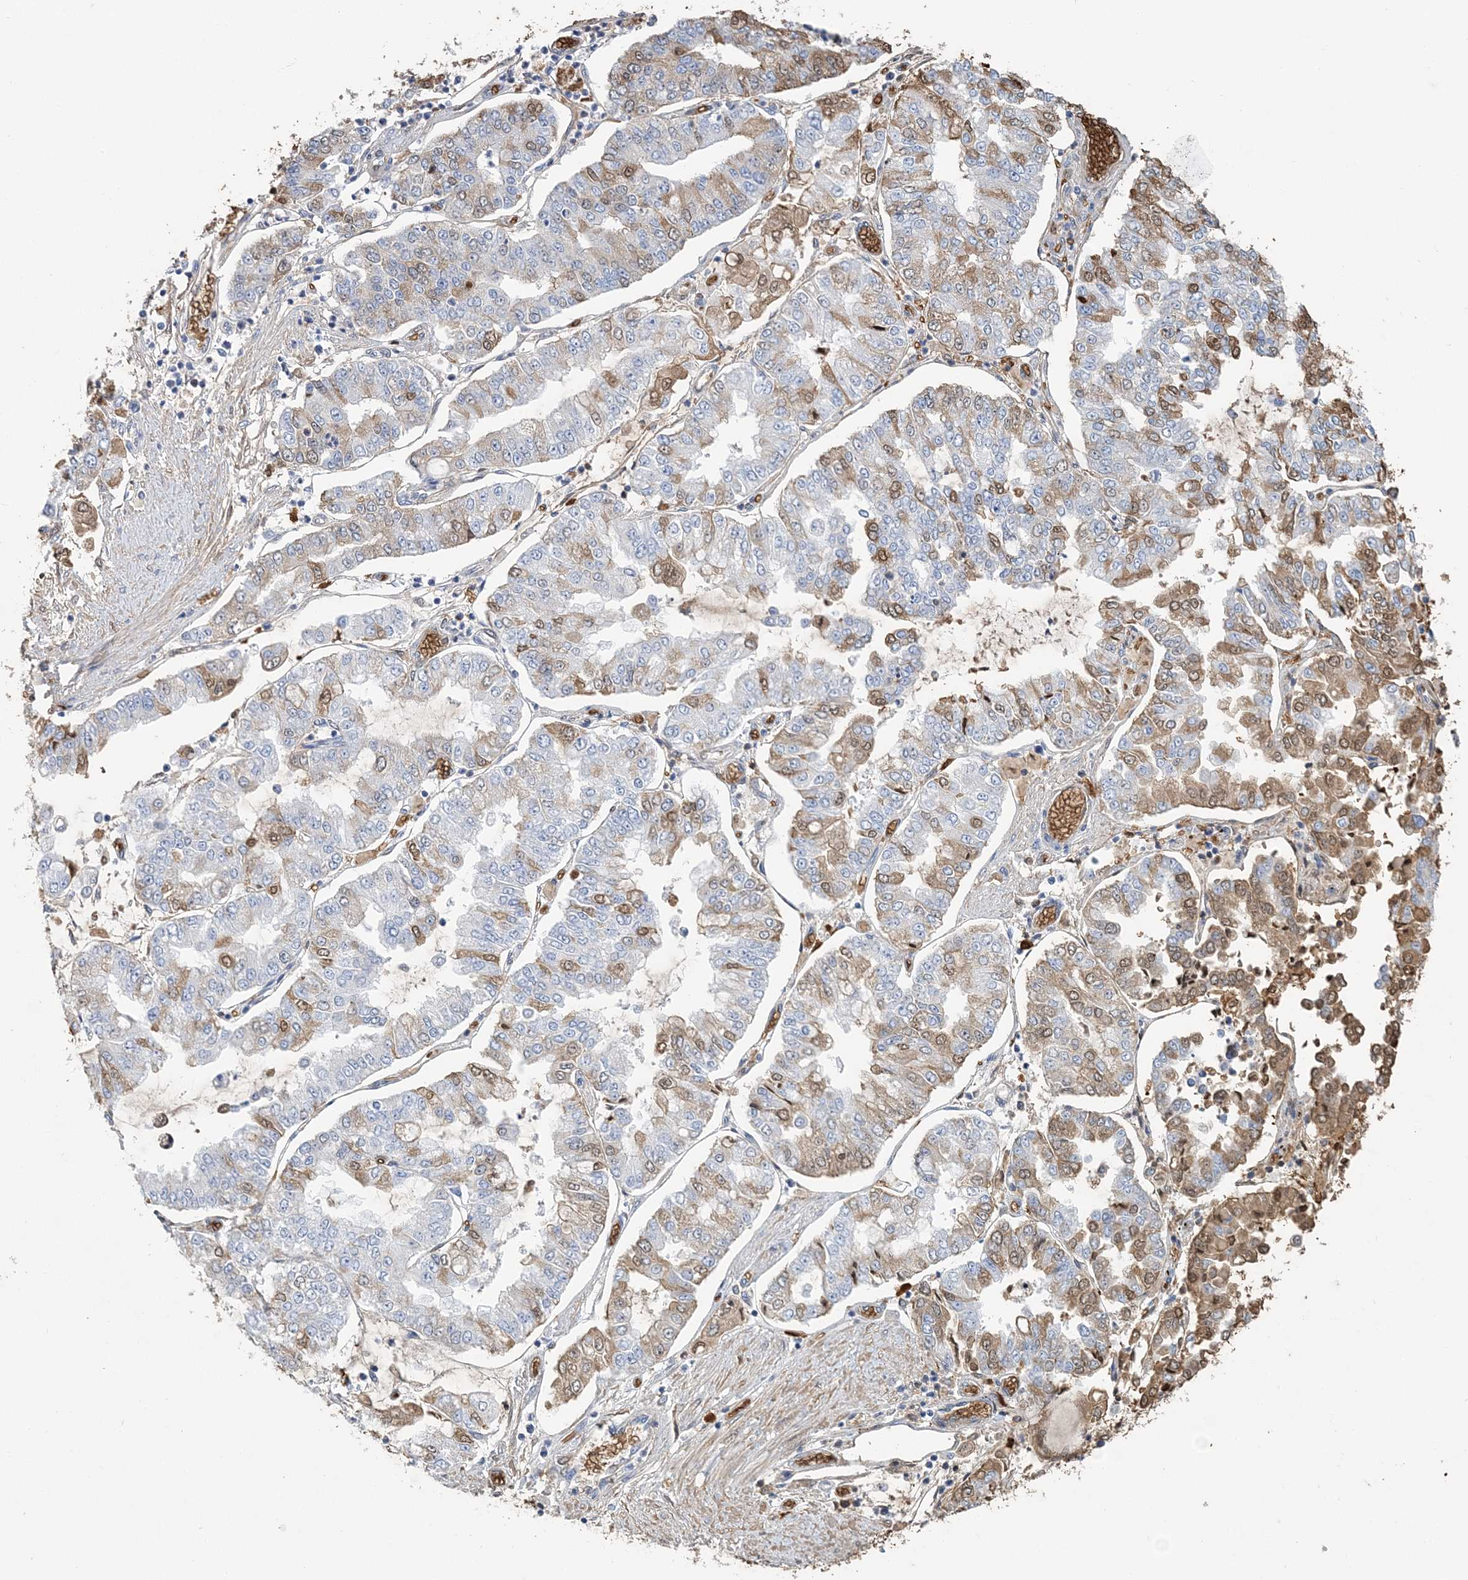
{"staining": {"intensity": "moderate", "quantity": "<25%", "location": "cytoplasmic/membranous"}, "tissue": "stomach cancer", "cell_type": "Tumor cells", "image_type": "cancer", "snomed": [{"axis": "morphology", "description": "Adenocarcinoma, NOS"}, {"axis": "topography", "description": "Stomach"}], "caption": "Approximately <25% of tumor cells in stomach cancer (adenocarcinoma) demonstrate moderate cytoplasmic/membranous protein expression as visualized by brown immunohistochemical staining.", "gene": "HBD", "patient": {"sex": "male", "age": 76}}